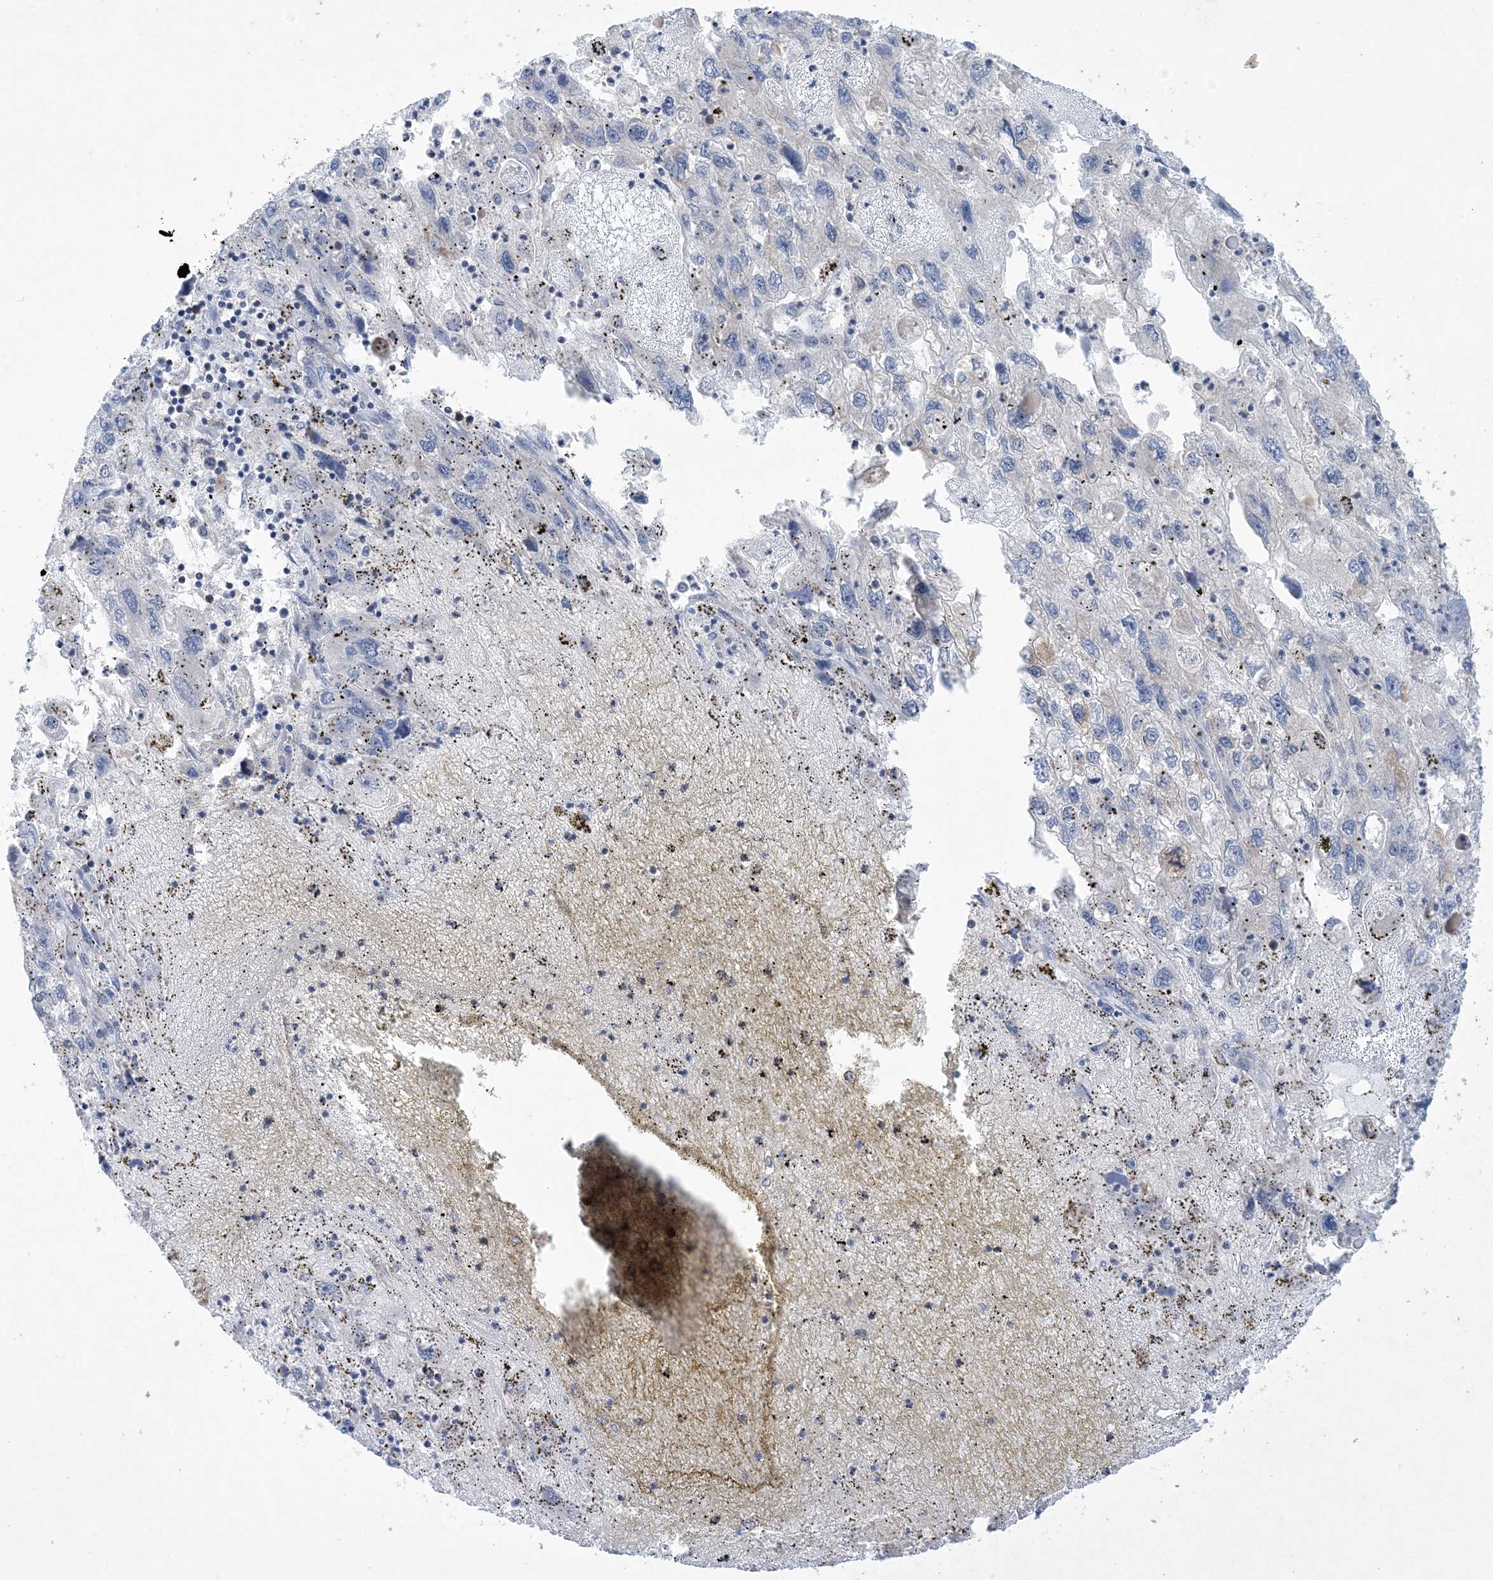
{"staining": {"intensity": "negative", "quantity": "none", "location": "none"}, "tissue": "endometrial cancer", "cell_type": "Tumor cells", "image_type": "cancer", "snomed": [{"axis": "morphology", "description": "Adenocarcinoma, NOS"}, {"axis": "topography", "description": "Endometrium"}], "caption": "IHC micrograph of neoplastic tissue: endometrial cancer (adenocarcinoma) stained with DAB (3,3'-diaminobenzidine) demonstrates no significant protein expression in tumor cells.", "gene": "AOC1", "patient": {"sex": "female", "age": 49}}